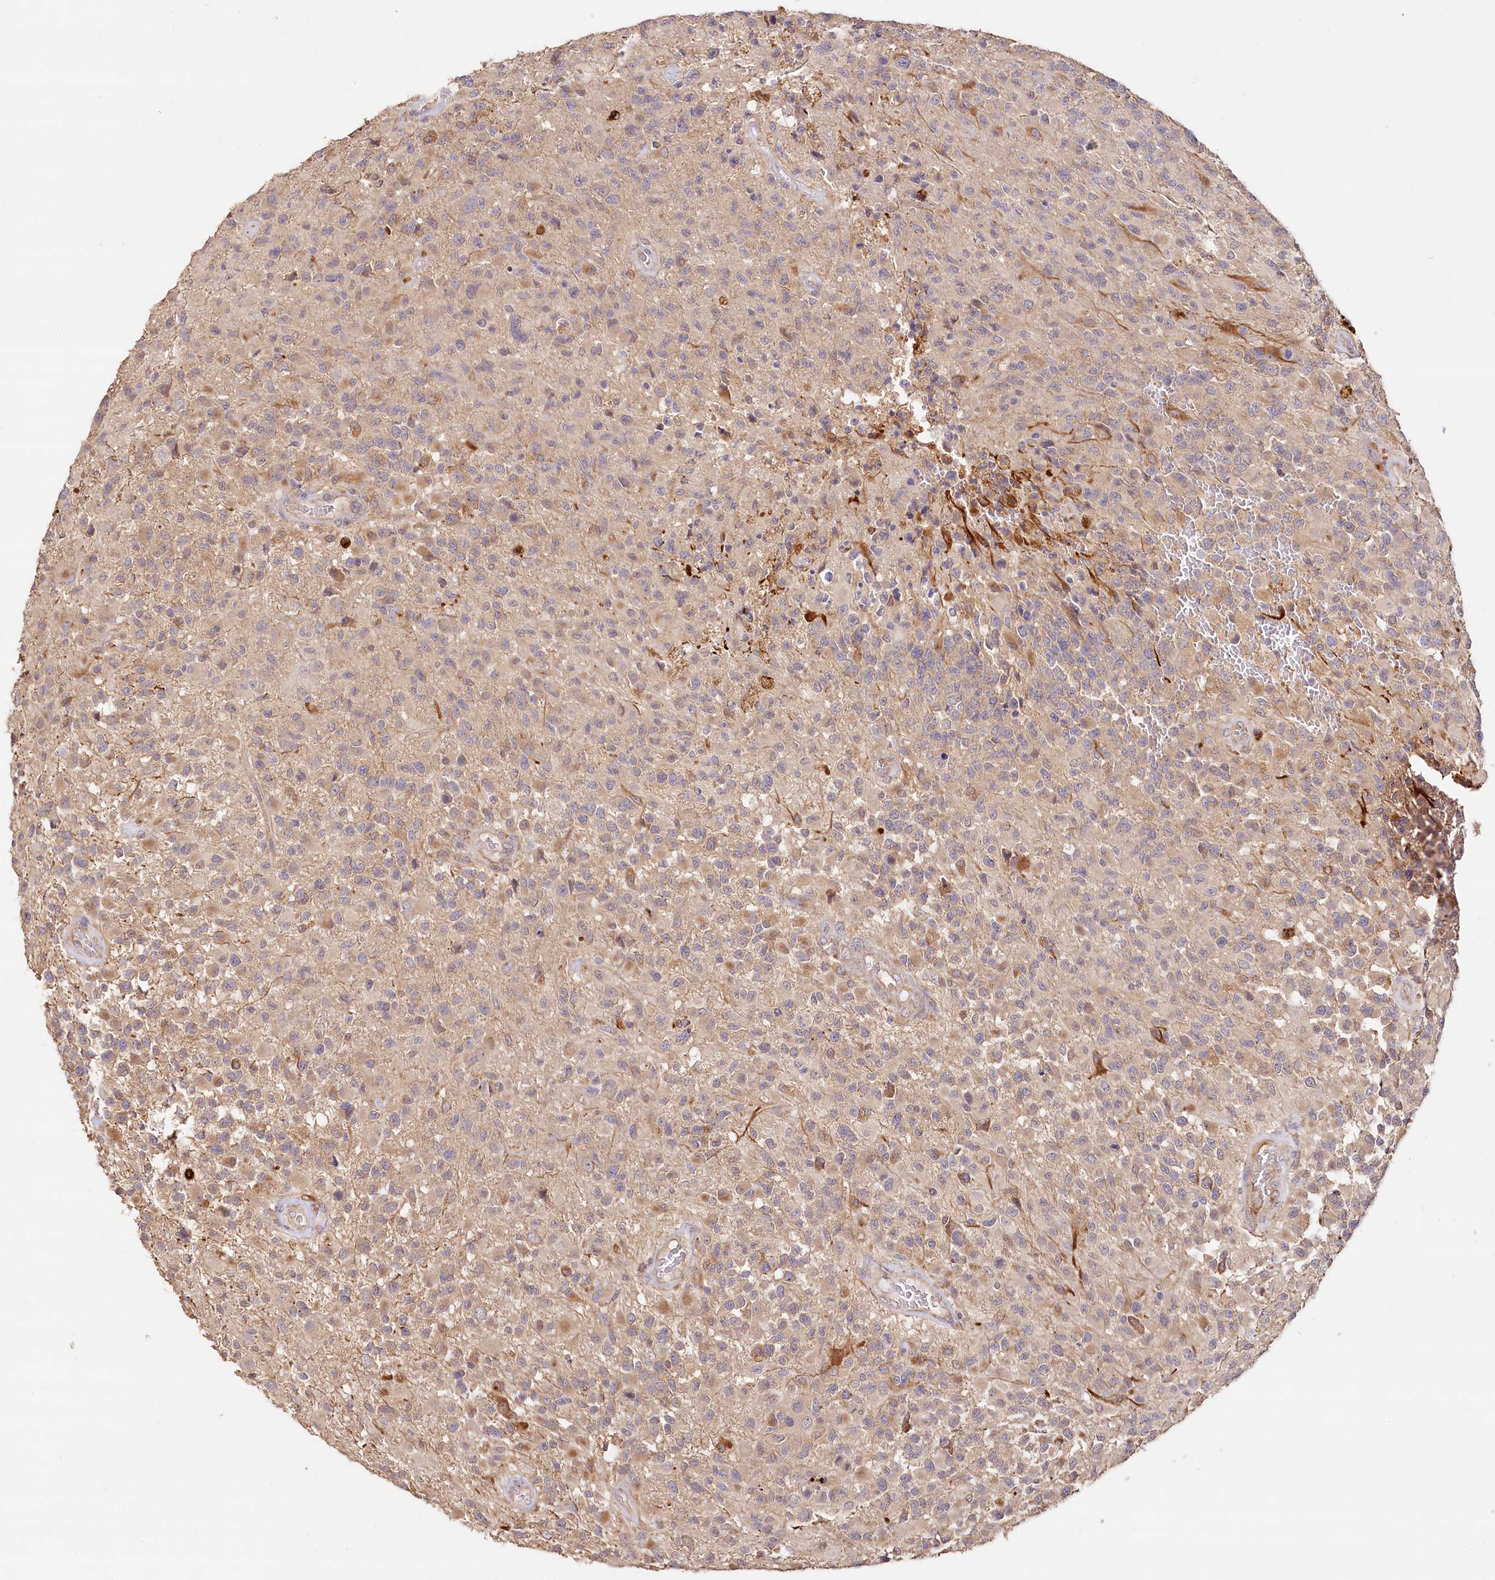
{"staining": {"intensity": "moderate", "quantity": "25%-75%", "location": "cytoplasmic/membranous"}, "tissue": "glioma", "cell_type": "Tumor cells", "image_type": "cancer", "snomed": [{"axis": "morphology", "description": "Glioma, malignant, High grade"}, {"axis": "morphology", "description": "Glioblastoma, NOS"}, {"axis": "topography", "description": "Brain"}], "caption": "The micrograph reveals immunohistochemical staining of malignant glioma (high-grade). There is moderate cytoplasmic/membranous expression is appreciated in approximately 25%-75% of tumor cells.", "gene": "DMXL1", "patient": {"sex": "male", "age": 60}}